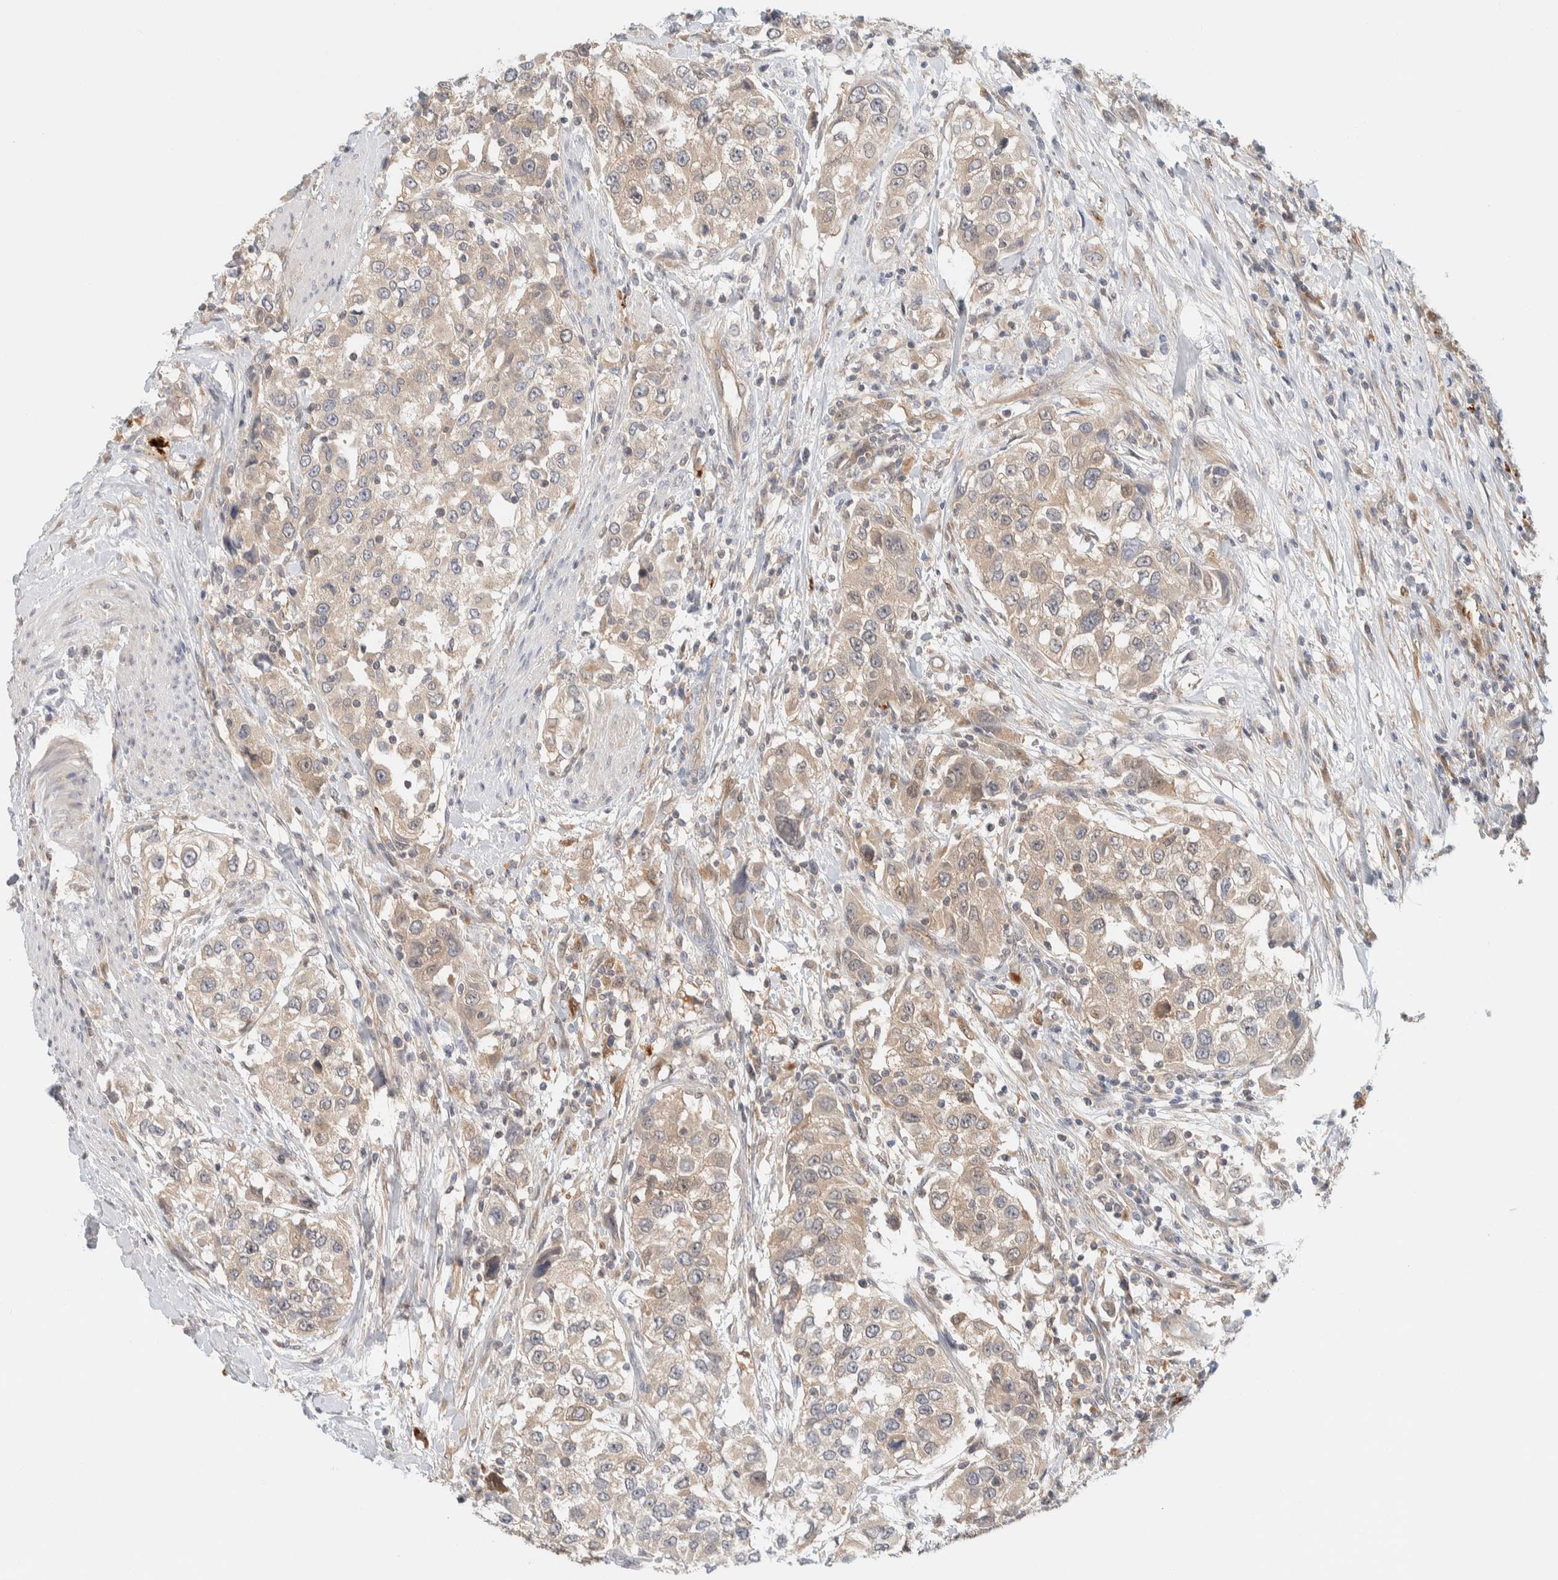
{"staining": {"intensity": "weak", "quantity": ">75%", "location": "cytoplasmic/membranous"}, "tissue": "urothelial cancer", "cell_type": "Tumor cells", "image_type": "cancer", "snomed": [{"axis": "morphology", "description": "Urothelial carcinoma, High grade"}, {"axis": "topography", "description": "Urinary bladder"}], "caption": "This is a photomicrograph of IHC staining of urothelial carcinoma (high-grade), which shows weak expression in the cytoplasmic/membranous of tumor cells.", "gene": "GCLM", "patient": {"sex": "female", "age": 80}}